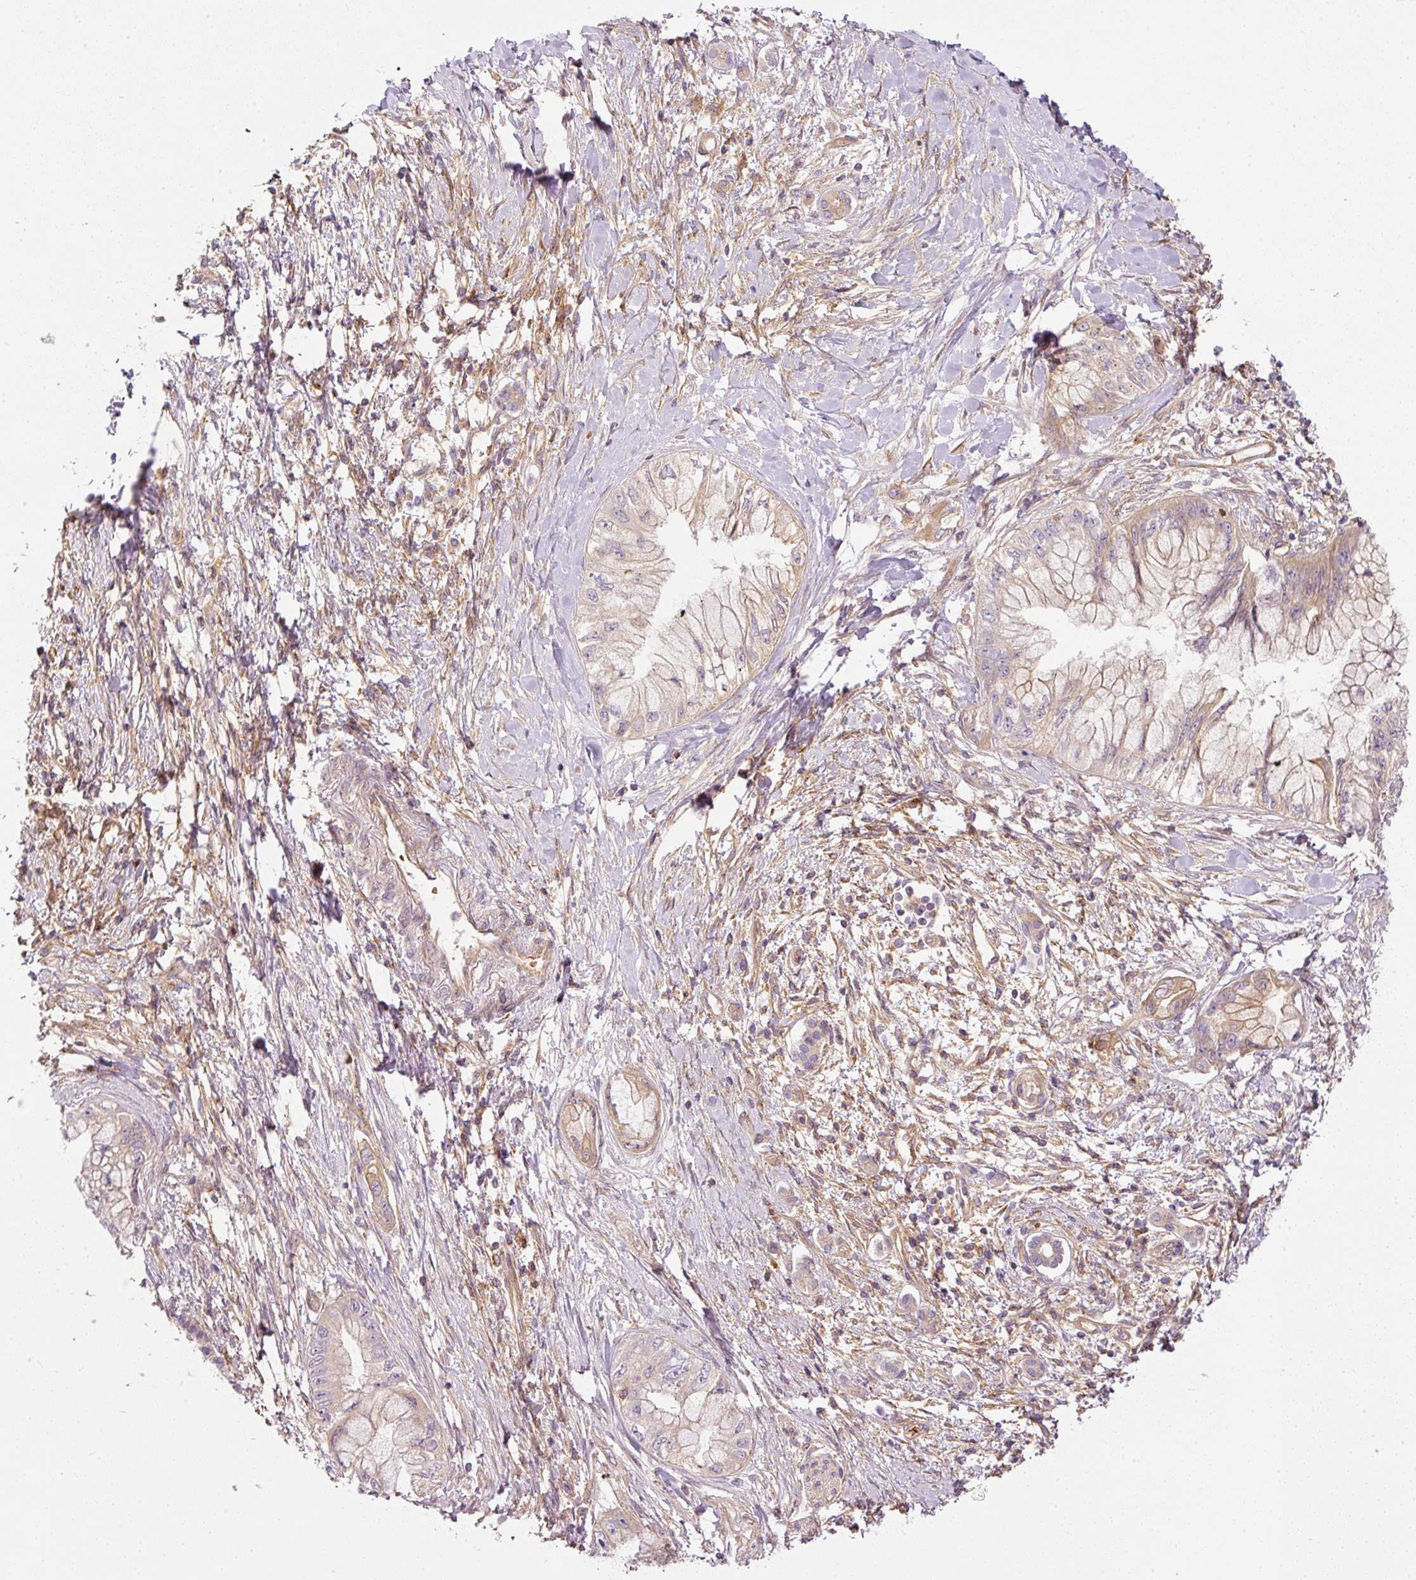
{"staining": {"intensity": "weak", "quantity": "<25%", "location": "cytoplasmic/membranous"}, "tissue": "pancreatic cancer", "cell_type": "Tumor cells", "image_type": "cancer", "snomed": [{"axis": "morphology", "description": "Adenocarcinoma, NOS"}, {"axis": "topography", "description": "Pancreas"}], "caption": "This photomicrograph is of pancreatic cancer (adenocarcinoma) stained with IHC to label a protein in brown with the nuclei are counter-stained blue. There is no staining in tumor cells.", "gene": "TBC1D2B", "patient": {"sex": "male", "age": 48}}